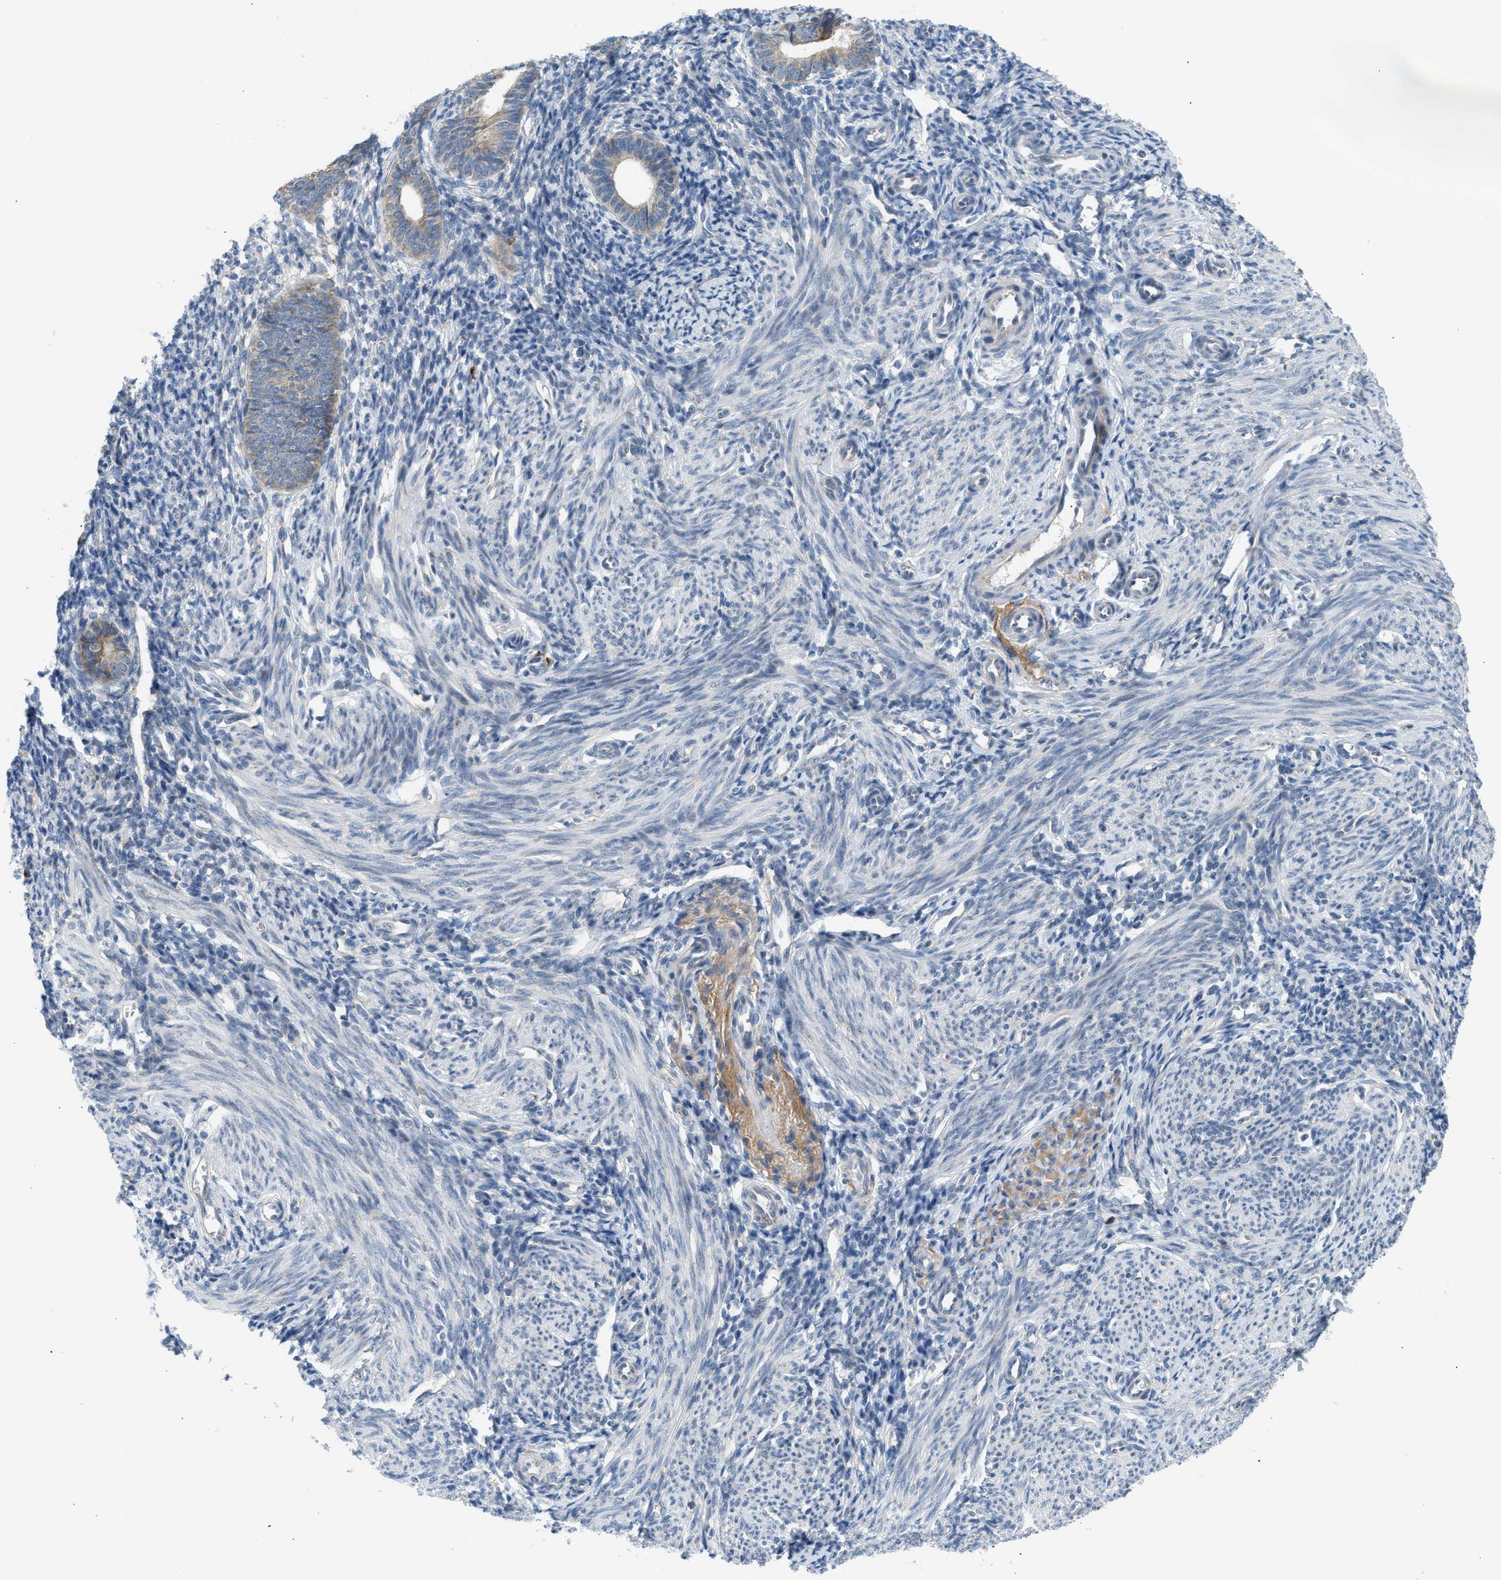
{"staining": {"intensity": "weak", "quantity": "25%-75%", "location": "cytoplasmic/membranous"}, "tissue": "endometrium", "cell_type": "Cells in endometrial stroma", "image_type": "normal", "snomed": [{"axis": "morphology", "description": "Normal tissue, NOS"}, {"axis": "morphology", "description": "Adenocarcinoma, NOS"}, {"axis": "topography", "description": "Endometrium"}], "caption": "A low amount of weak cytoplasmic/membranous expression is appreciated in about 25%-75% of cells in endometrial stroma in normal endometrium. (DAB IHC with brightfield microscopy, high magnification).", "gene": "KCNC2", "patient": {"sex": "female", "age": 57}}